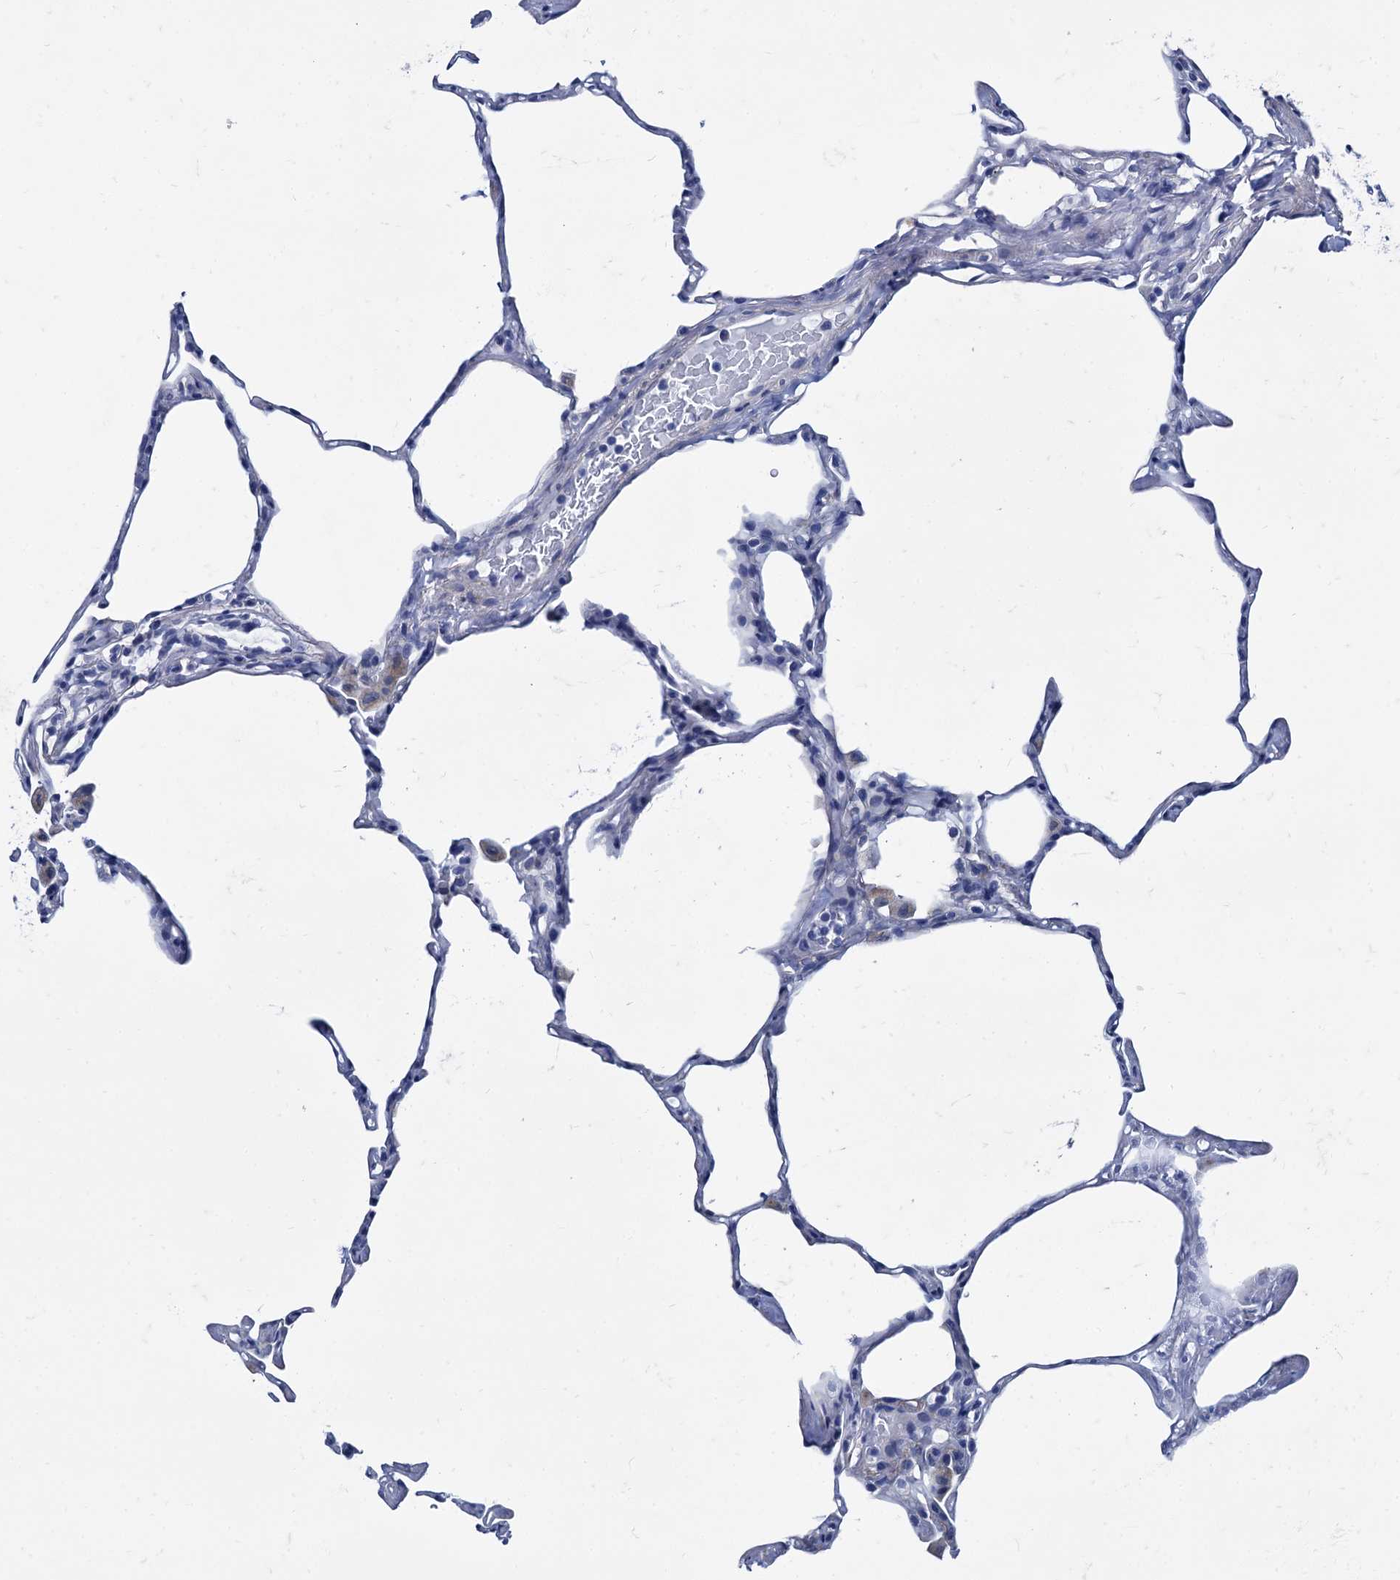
{"staining": {"intensity": "negative", "quantity": "none", "location": "none"}, "tissue": "lung", "cell_type": "Alveolar cells", "image_type": "normal", "snomed": [{"axis": "morphology", "description": "Normal tissue, NOS"}, {"axis": "topography", "description": "Lung"}], "caption": "Immunohistochemistry of unremarkable lung displays no expression in alveolar cells. Nuclei are stained in blue.", "gene": "FOXR2", "patient": {"sex": "male", "age": 65}}